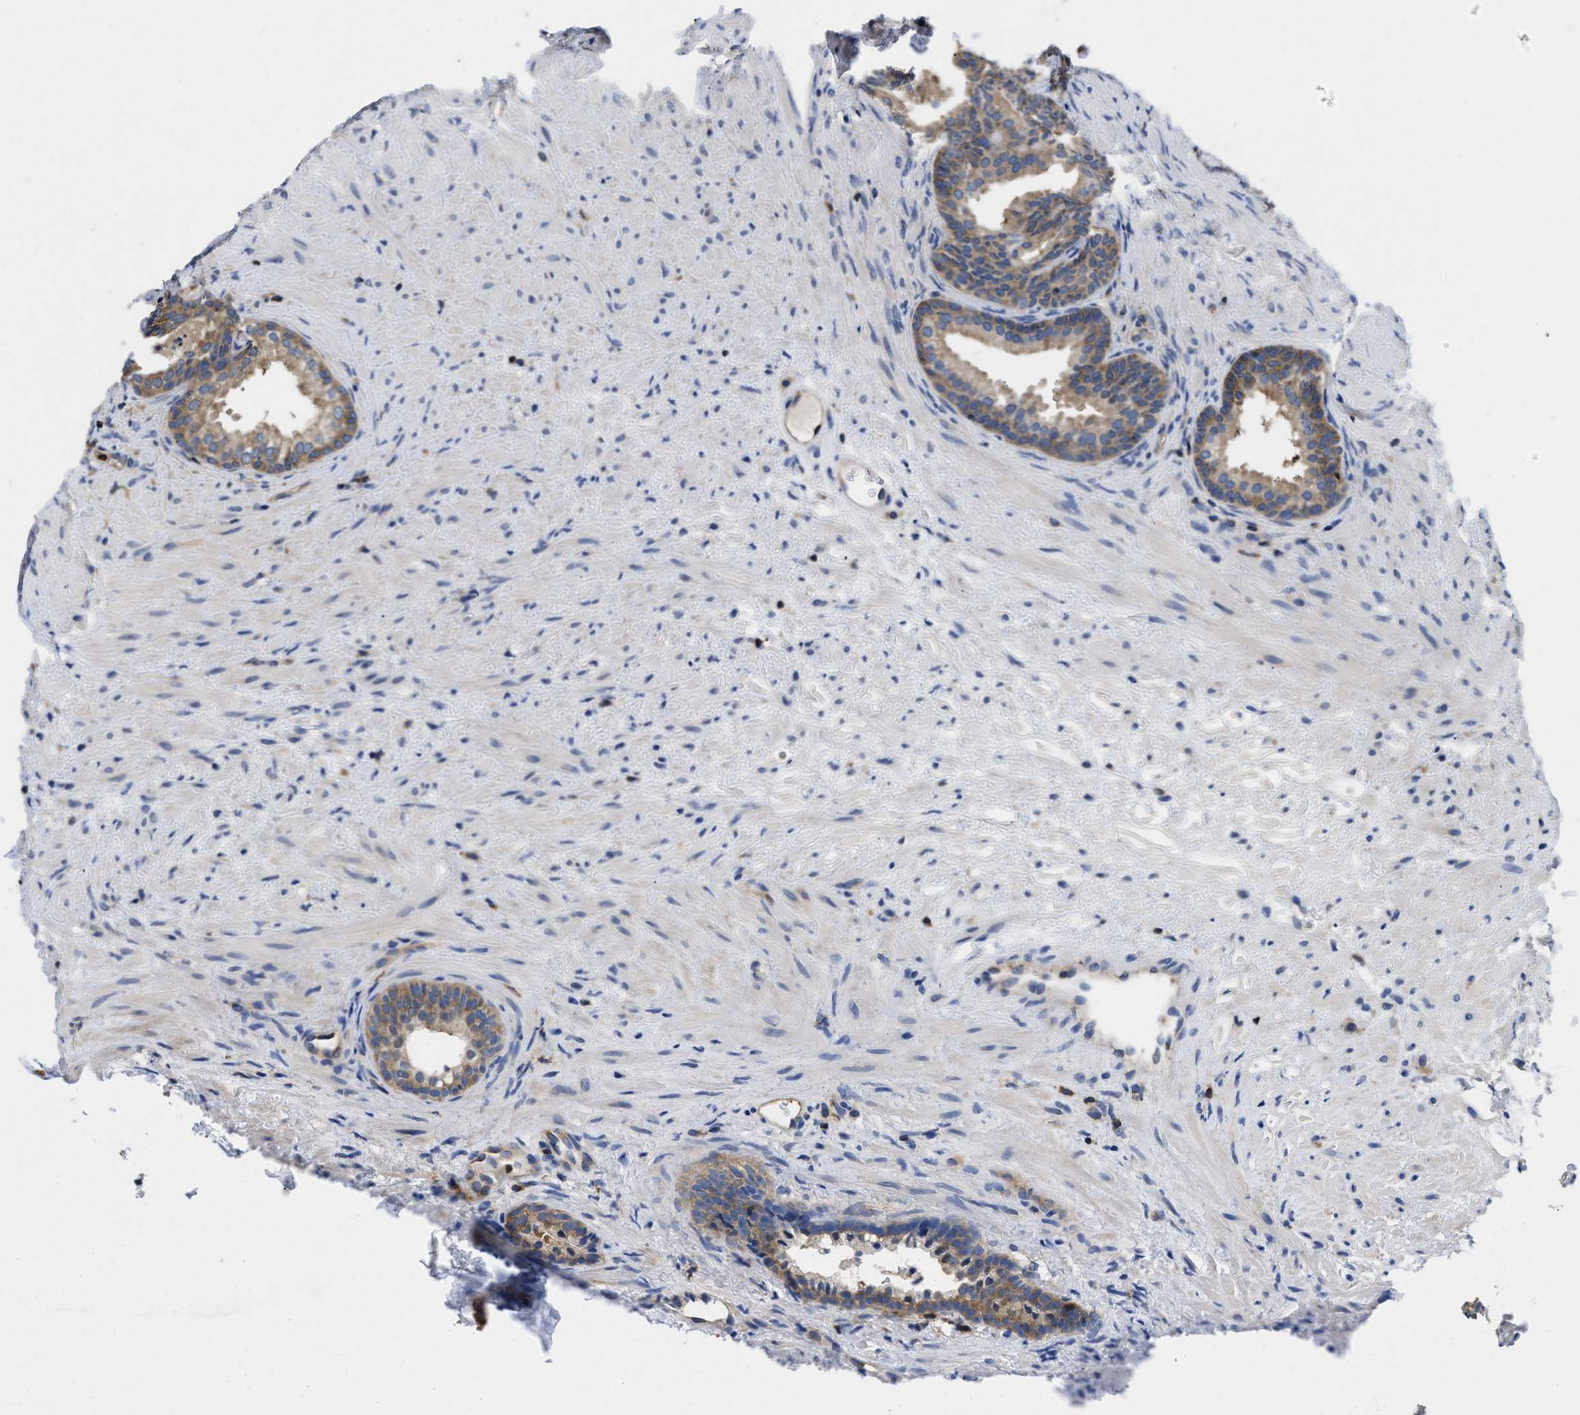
{"staining": {"intensity": "moderate", "quantity": ">75%", "location": "cytoplasmic/membranous"}, "tissue": "prostate", "cell_type": "Glandular cells", "image_type": "normal", "snomed": [{"axis": "morphology", "description": "Normal tissue, NOS"}, {"axis": "topography", "description": "Prostate"}], "caption": "This photomicrograph displays normal prostate stained with immunohistochemistry (IHC) to label a protein in brown. The cytoplasmic/membranous of glandular cells show moderate positivity for the protein. Nuclei are counter-stained blue.", "gene": "YARS1", "patient": {"sex": "male", "age": 76}}